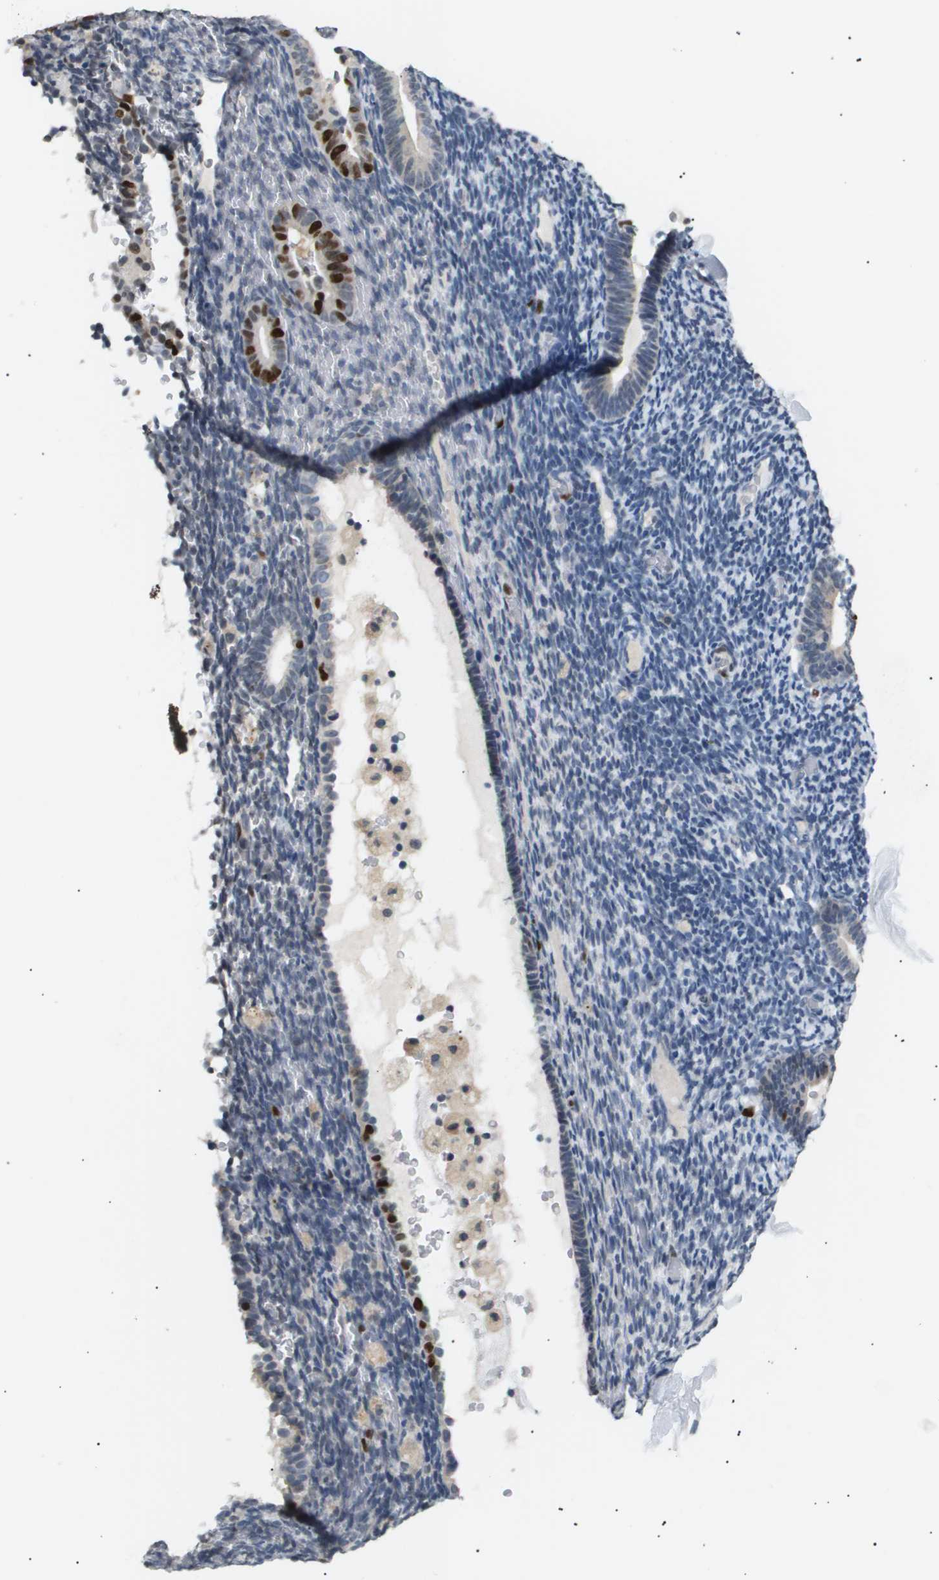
{"staining": {"intensity": "negative", "quantity": "none", "location": "none"}, "tissue": "endometrium", "cell_type": "Cells in endometrial stroma", "image_type": "normal", "snomed": [{"axis": "morphology", "description": "Normal tissue, NOS"}, {"axis": "topography", "description": "Endometrium"}], "caption": "High power microscopy histopathology image of an IHC micrograph of unremarkable endometrium, revealing no significant positivity in cells in endometrial stroma. (Brightfield microscopy of DAB (3,3'-diaminobenzidine) IHC at high magnification).", "gene": "ANAPC2", "patient": {"sex": "female", "age": 51}}